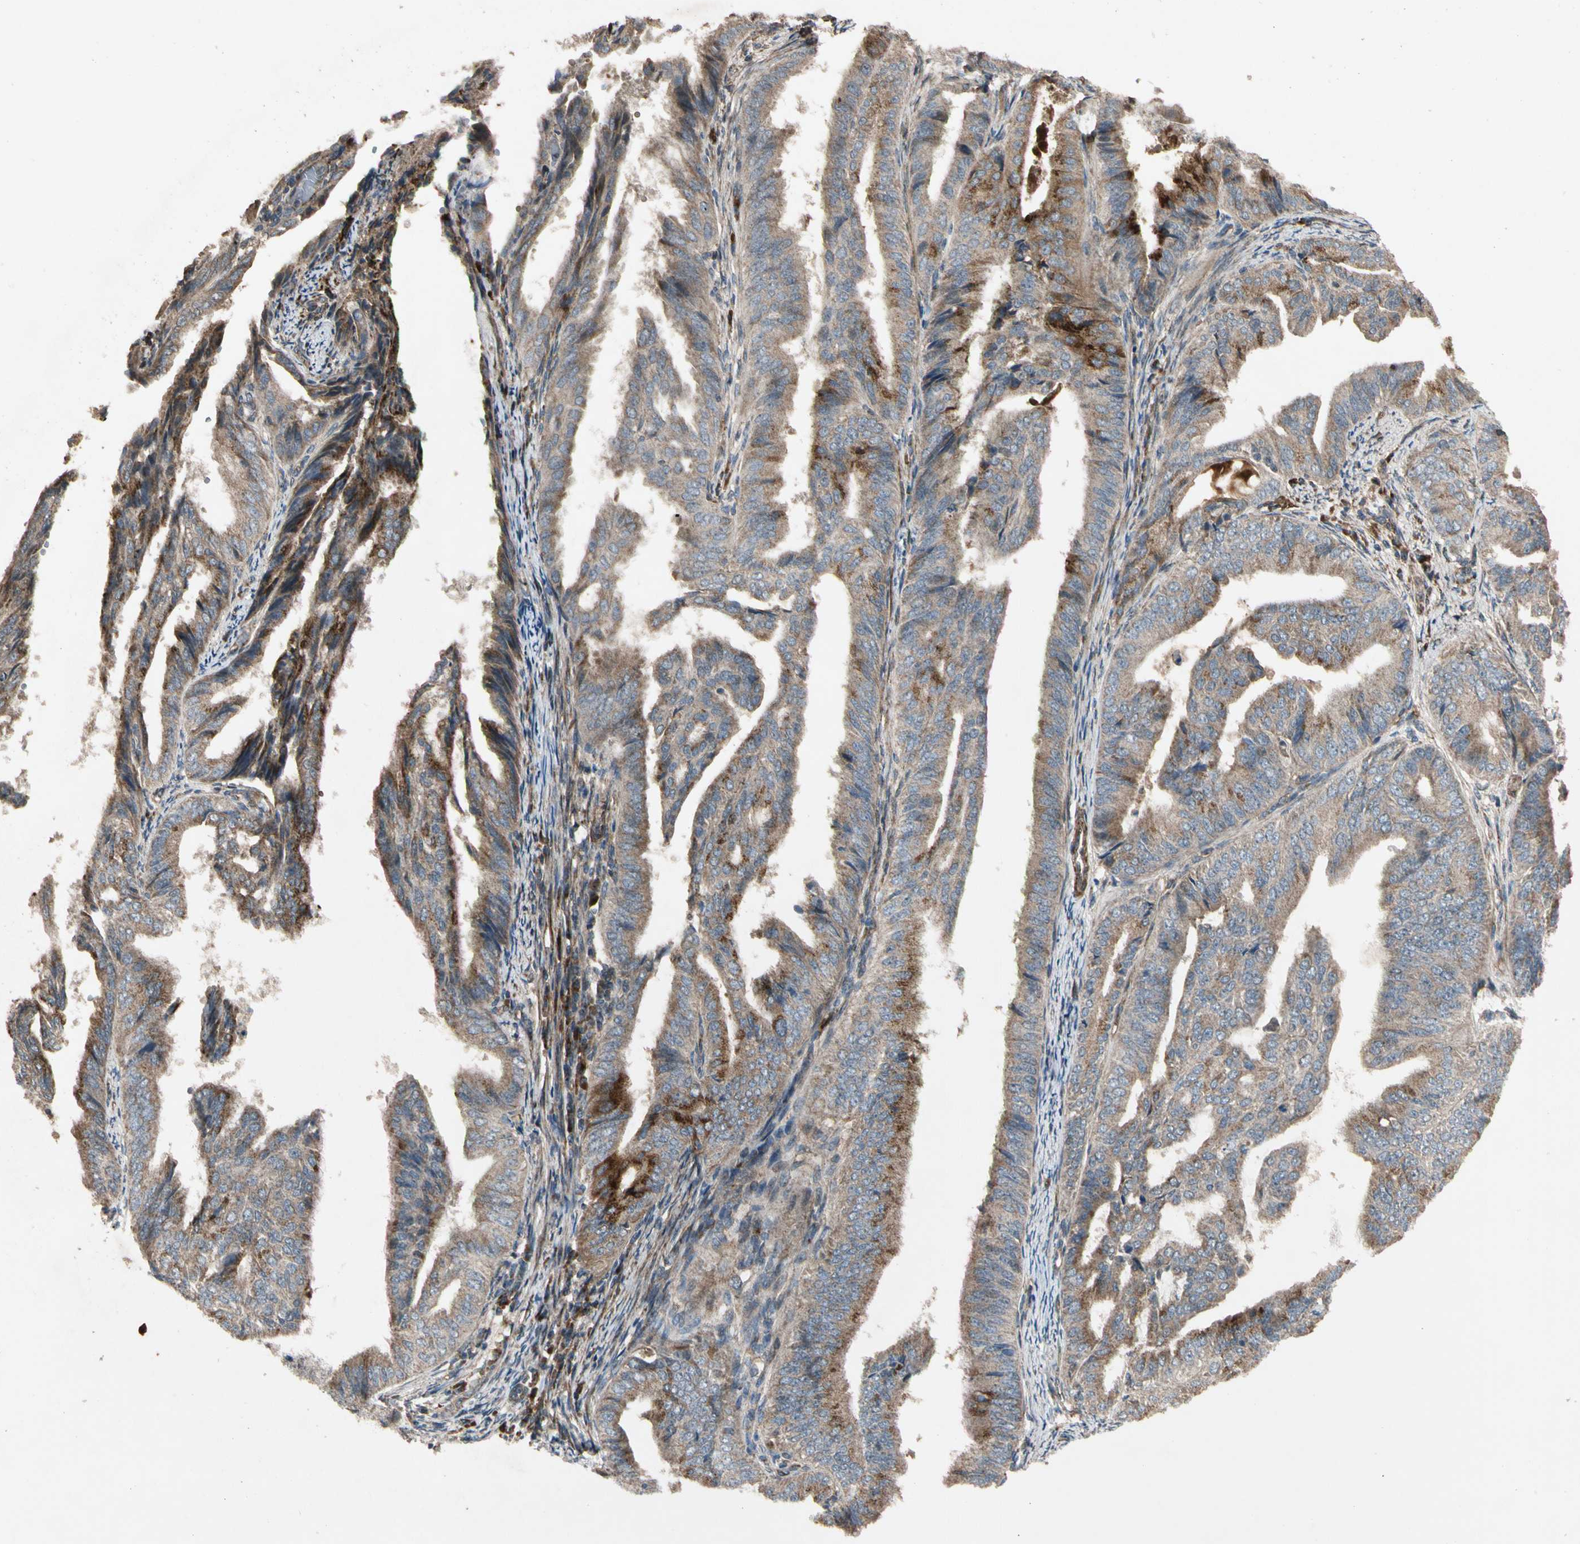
{"staining": {"intensity": "moderate", "quantity": ">75%", "location": "cytoplasmic/membranous"}, "tissue": "endometrial cancer", "cell_type": "Tumor cells", "image_type": "cancer", "snomed": [{"axis": "morphology", "description": "Adenocarcinoma, NOS"}, {"axis": "topography", "description": "Endometrium"}], "caption": "A medium amount of moderate cytoplasmic/membranous positivity is present in about >75% of tumor cells in adenocarcinoma (endometrial) tissue.", "gene": "GCK", "patient": {"sex": "female", "age": 58}}